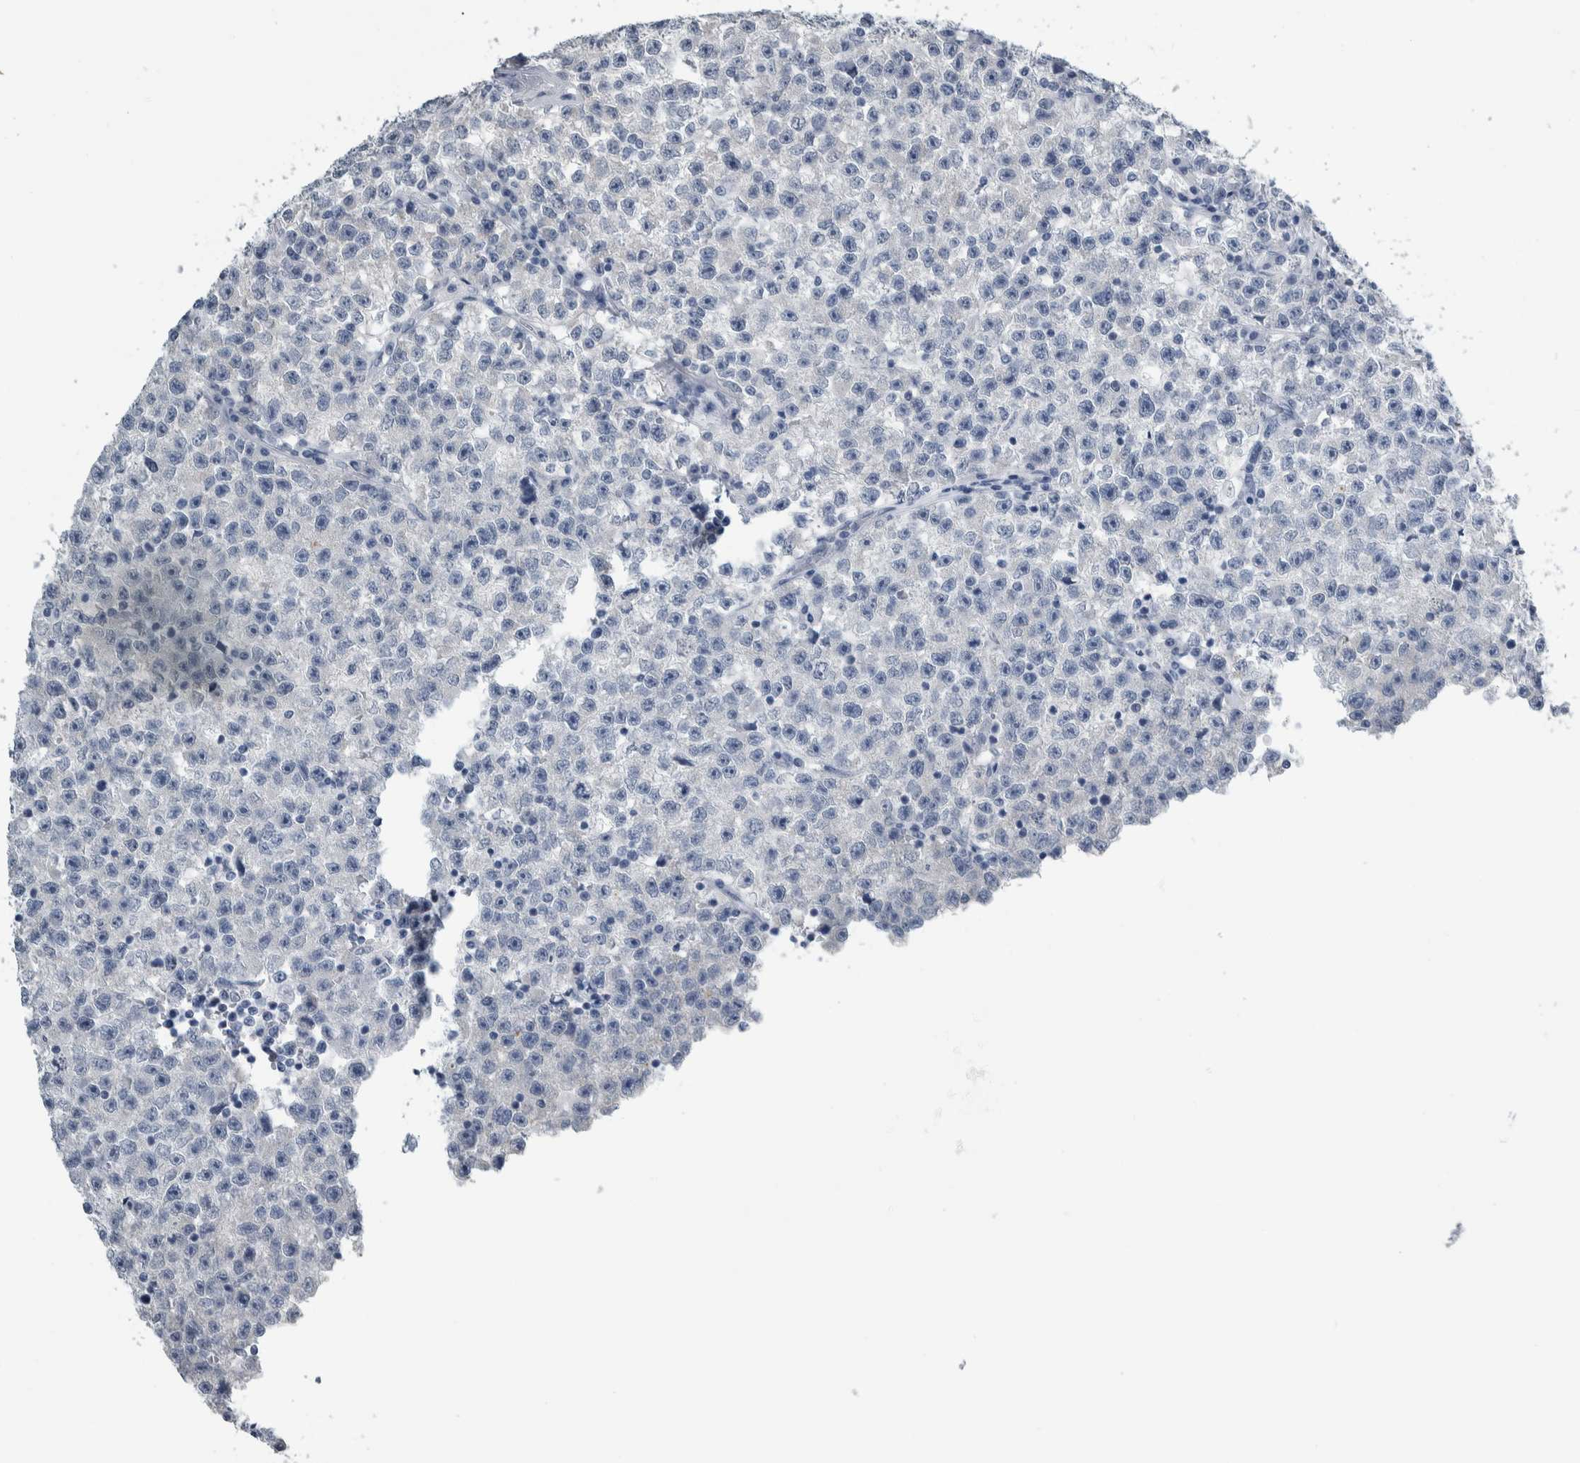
{"staining": {"intensity": "negative", "quantity": "none", "location": "none"}, "tissue": "testis cancer", "cell_type": "Tumor cells", "image_type": "cancer", "snomed": [{"axis": "morphology", "description": "Seminoma, NOS"}, {"axis": "topography", "description": "Testis"}], "caption": "The image demonstrates no significant expression in tumor cells of testis cancer.", "gene": "CDH17", "patient": {"sex": "male", "age": 22}}